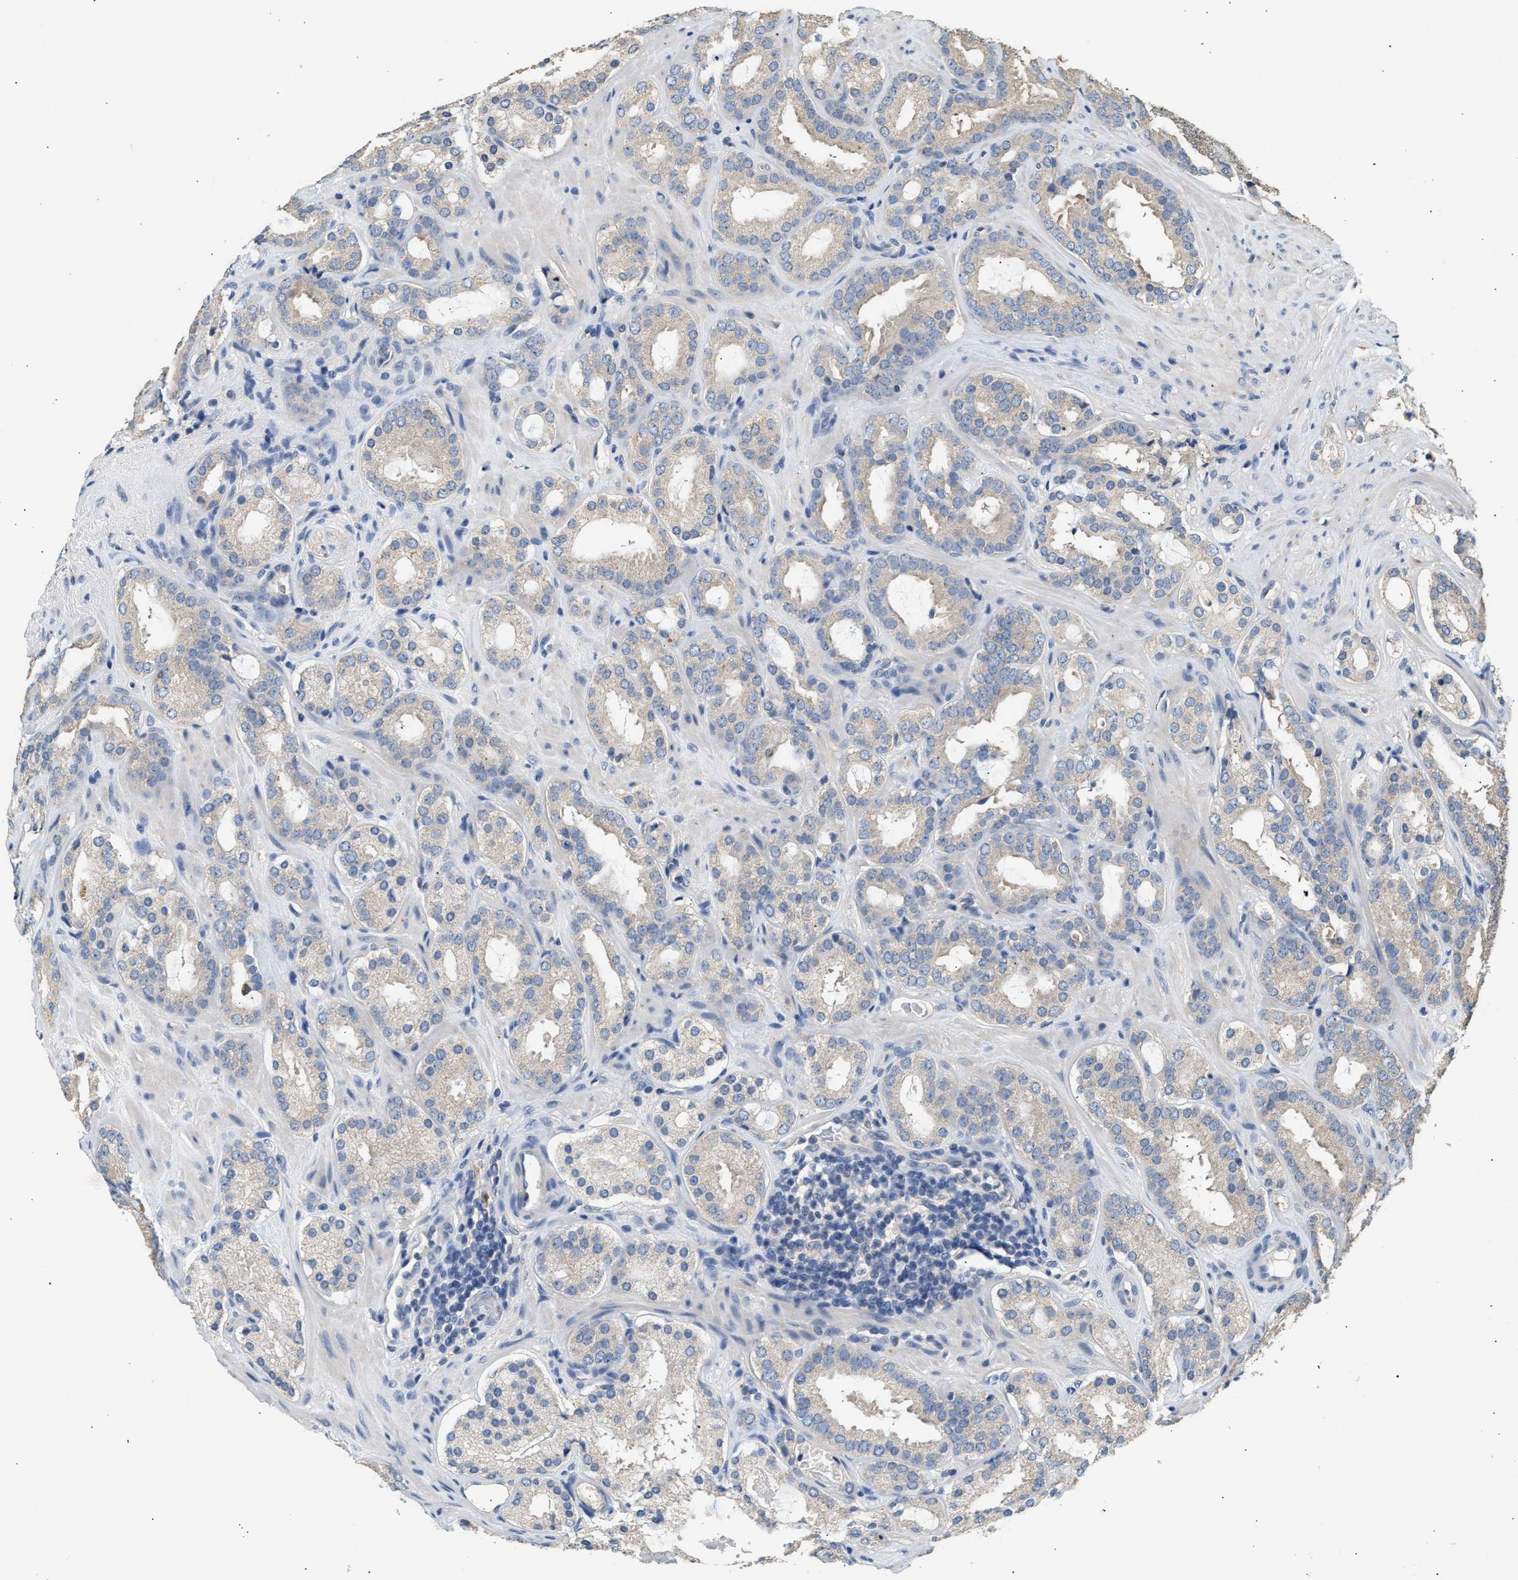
{"staining": {"intensity": "negative", "quantity": "none", "location": "none"}, "tissue": "prostate cancer", "cell_type": "Tumor cells", "image_type": "cancer", "snomed": [{"axis": "morphology", "description": "Adenocarcinoma, Low grade"}, {"axis": "topography", "description": "Prostate"}], "caption": "An image of human prostate cancer (adenocarcinoma (low-grade)) is negative for staining in tumor cells.", "gene": "WDR31", "patient": {"sex": "male", "age": 69}}